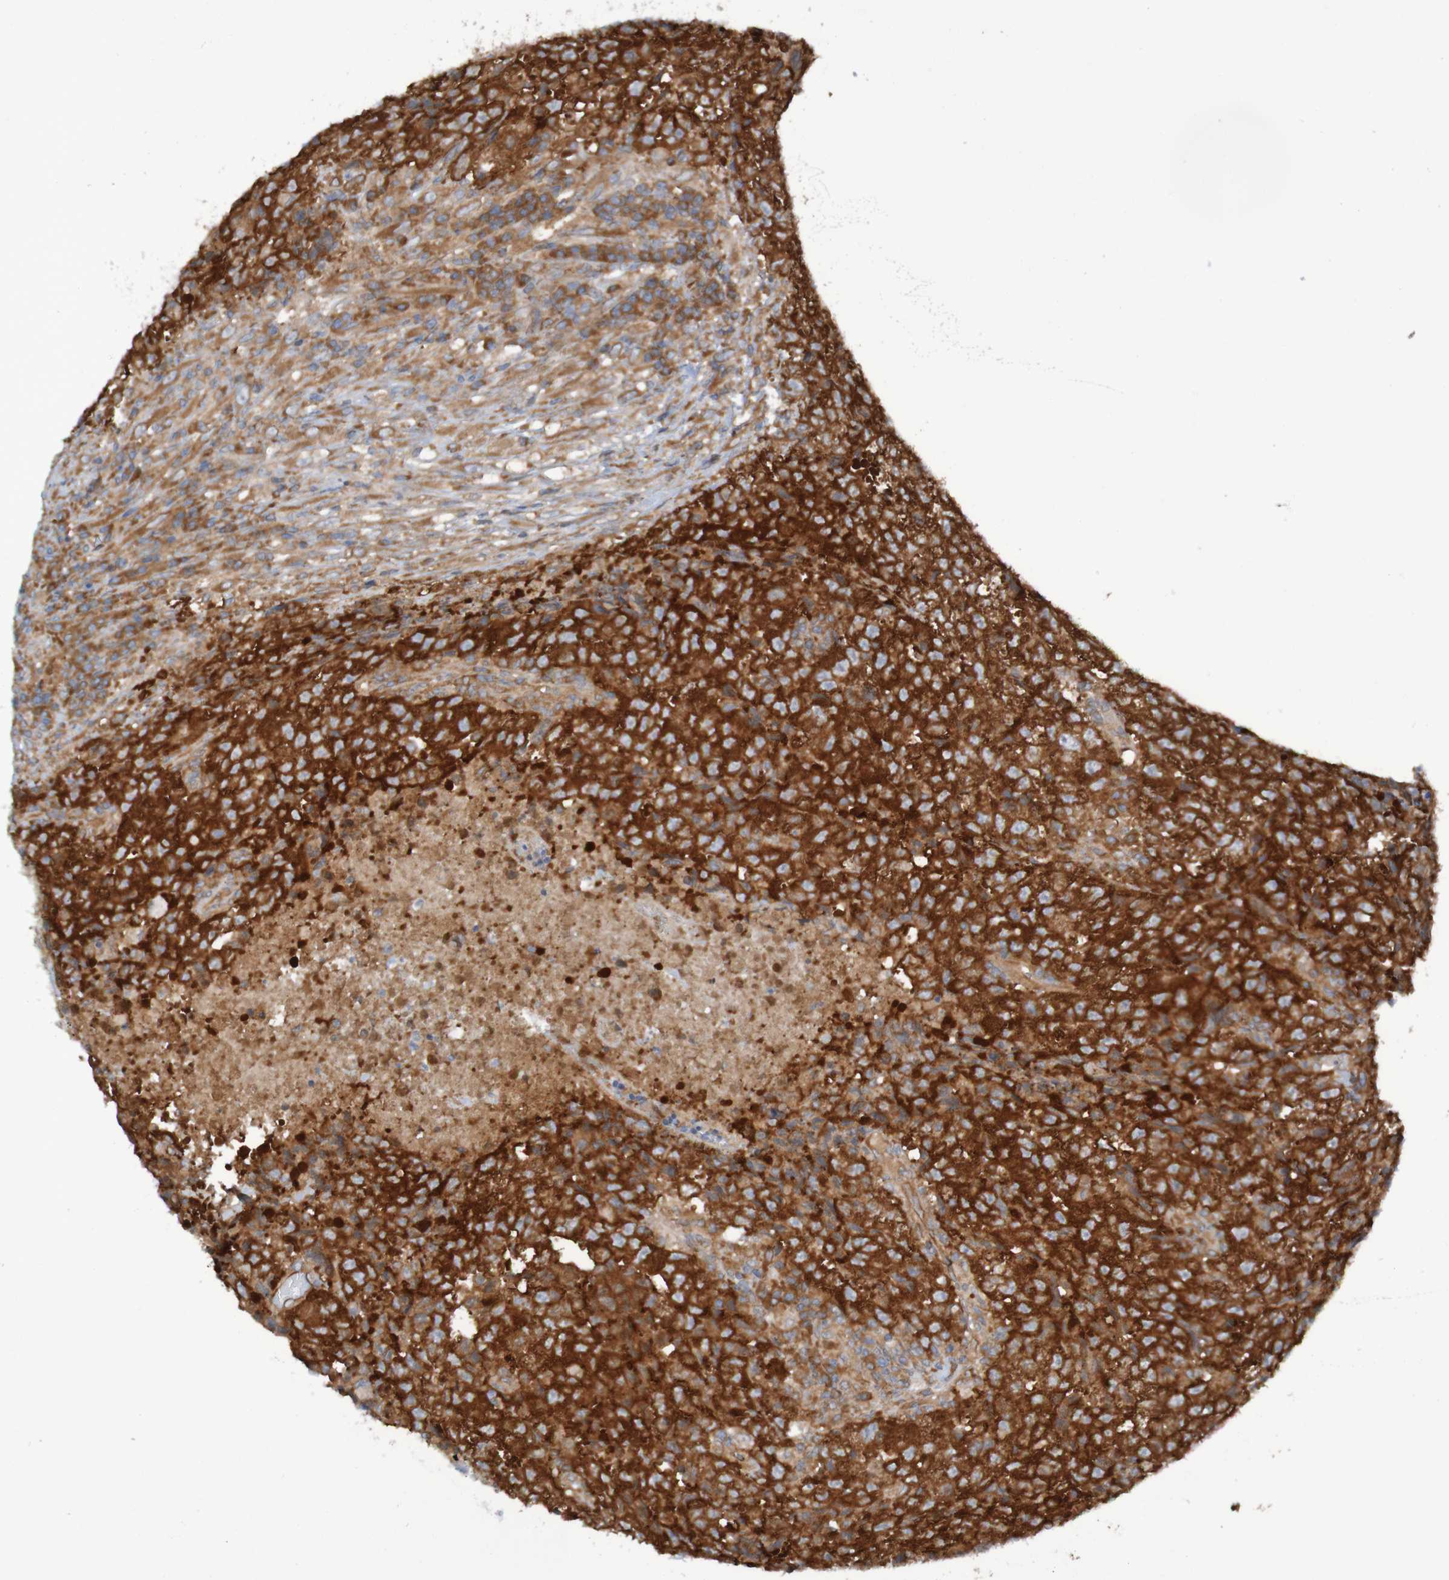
{"staining": {"intensity": "strong", "quantity": ">75%", "location": "cytoplasmic/membranous"}, "tissue": "testis cancer", "cell_type": "Tumor cells", "image_type": "cancer", "snomed": [{"axis": "morphology", "description": "Necrosis, NOS"}, {"axis": "morphology", "description": "Carcinoma, Embryonal, NOS"}, {"axis": "topography", "description": "Testis"}], "caption": "A high amount of strong cytoplasmic/membranous positivity is seen in about >75% of tumor cells in testis embryonal carcinoma tissue.", "gene": "LRRC47", "patient": {"sex": "male", "age": 19}}